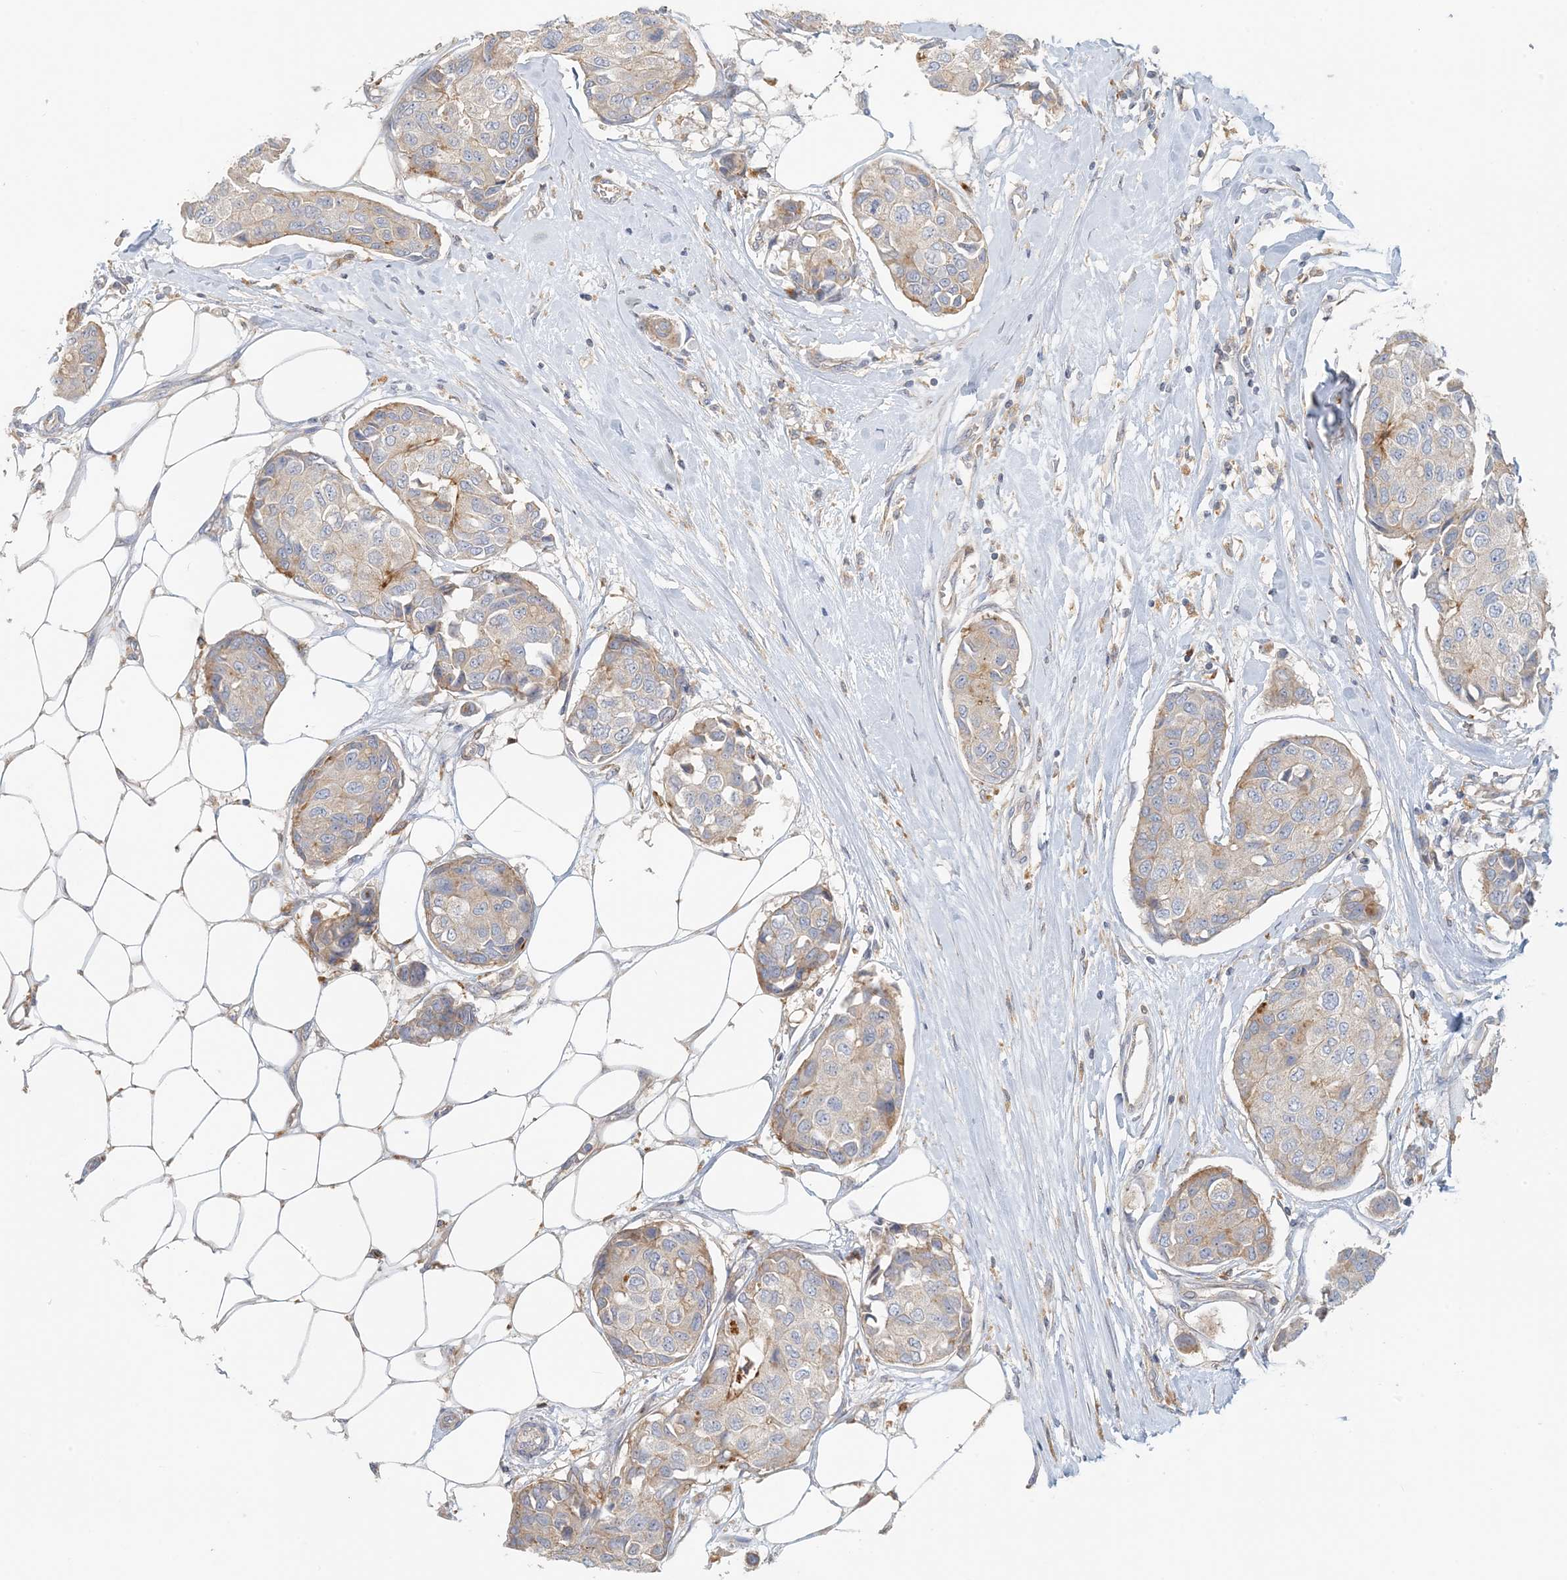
{"staining": {"intensity": "weak", "quantity": "<25%", "location": "cytoplasmic/membranous"}, "tissue": "breast cancer", "cell_type": "Tumor cells", "image_type": "cancer", "snomed": [{"axis": "morphology", "description": "Duct carcinoma"}, {"axis": "topography", "description": "Breast"}], "caption": "The micrograph demonstrates no staining of tumor cells in infiltrating ductal carcinoma (breast).", "gene": "SPPL2A", "patient": {"sex": "female", "age": 80}}